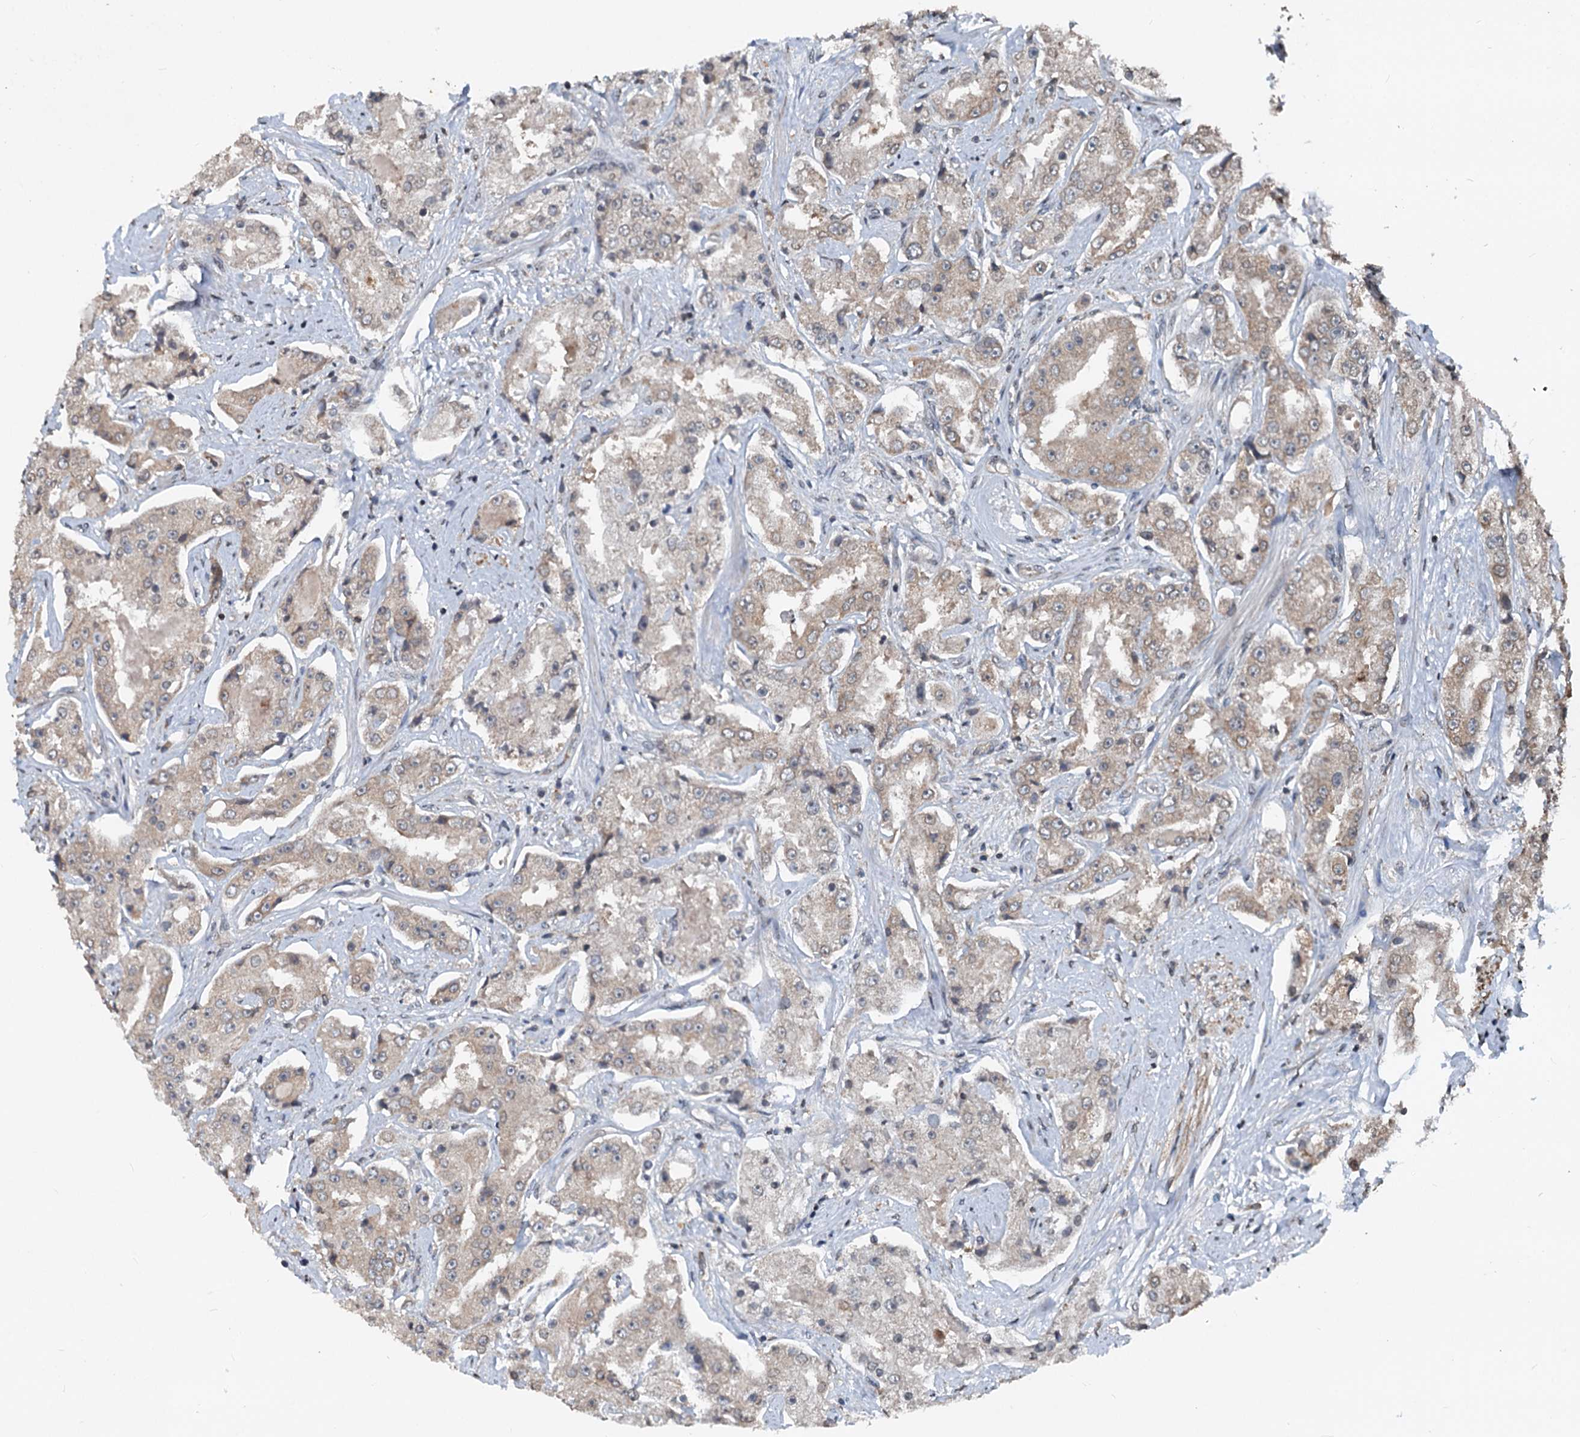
{"staining": {"intensity": "moderate", "quantity": "25%-75%", "location": "cytoplasmic/membranous"}, "tissue": "prostate cancer", "cell_type": "Tumor cells", "image_type": "cancer", "snomed": [{"axis": "morphology", "description": "Adenocarcinoma, High grade"}, {"axis": "topography", "description": "Prostate"}], "caption": "Immunohistochemistry (IHC) staining of prostate high-grade adenocarcinoma, which reveals medium levels of moderate cytoplasmic/membranous staining in about 25%-75% of tumor cells indicating moderate cytoplasmic/membranous protein expression. The staining was performed using DAB (brown) for protein detection and nuclei were counterstained in hematoxylin (blue).", "gene": "N4BP2L2", "patient": {"sex": "male", "age": 73}}